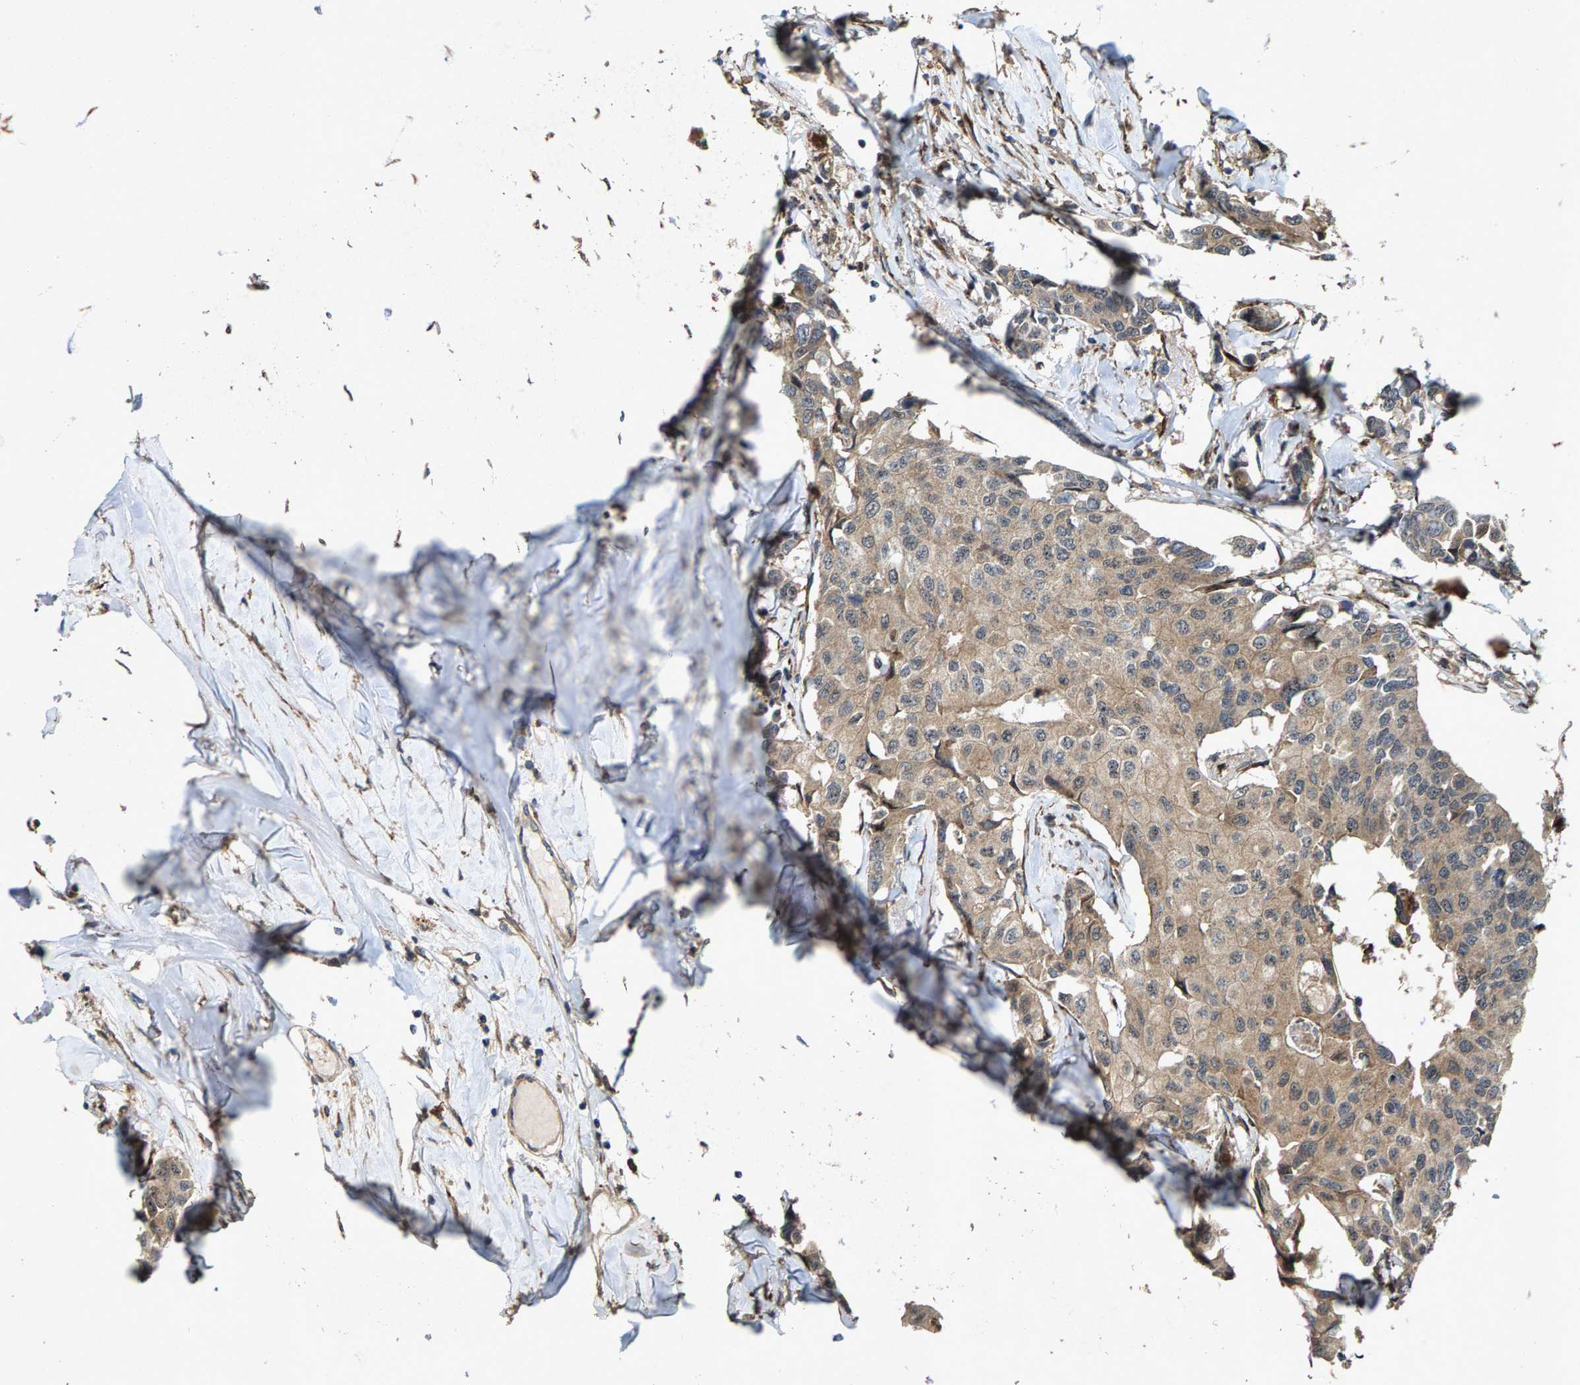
{"staining": {"intensity": "weak", "quantity": ">75%", "location": "cytoplasmic/membranous"}, "tissue": "breast cancer", "cell_type": "Tumor cells", "image_type": "cancer", "snomed": [{"axis": "morphology", "description": "Duct carcinoma"}, {"axis": "topography", "description": "Breast"}], "caption": "Protein positivity by immunohistochemistry (IHC) reveals weak cytoplasmic/membranous positivity in about >75% of tumor cells in breast cancer.", "gene": "LRRC72", "patient": {"sex": "female", "age": 80}}